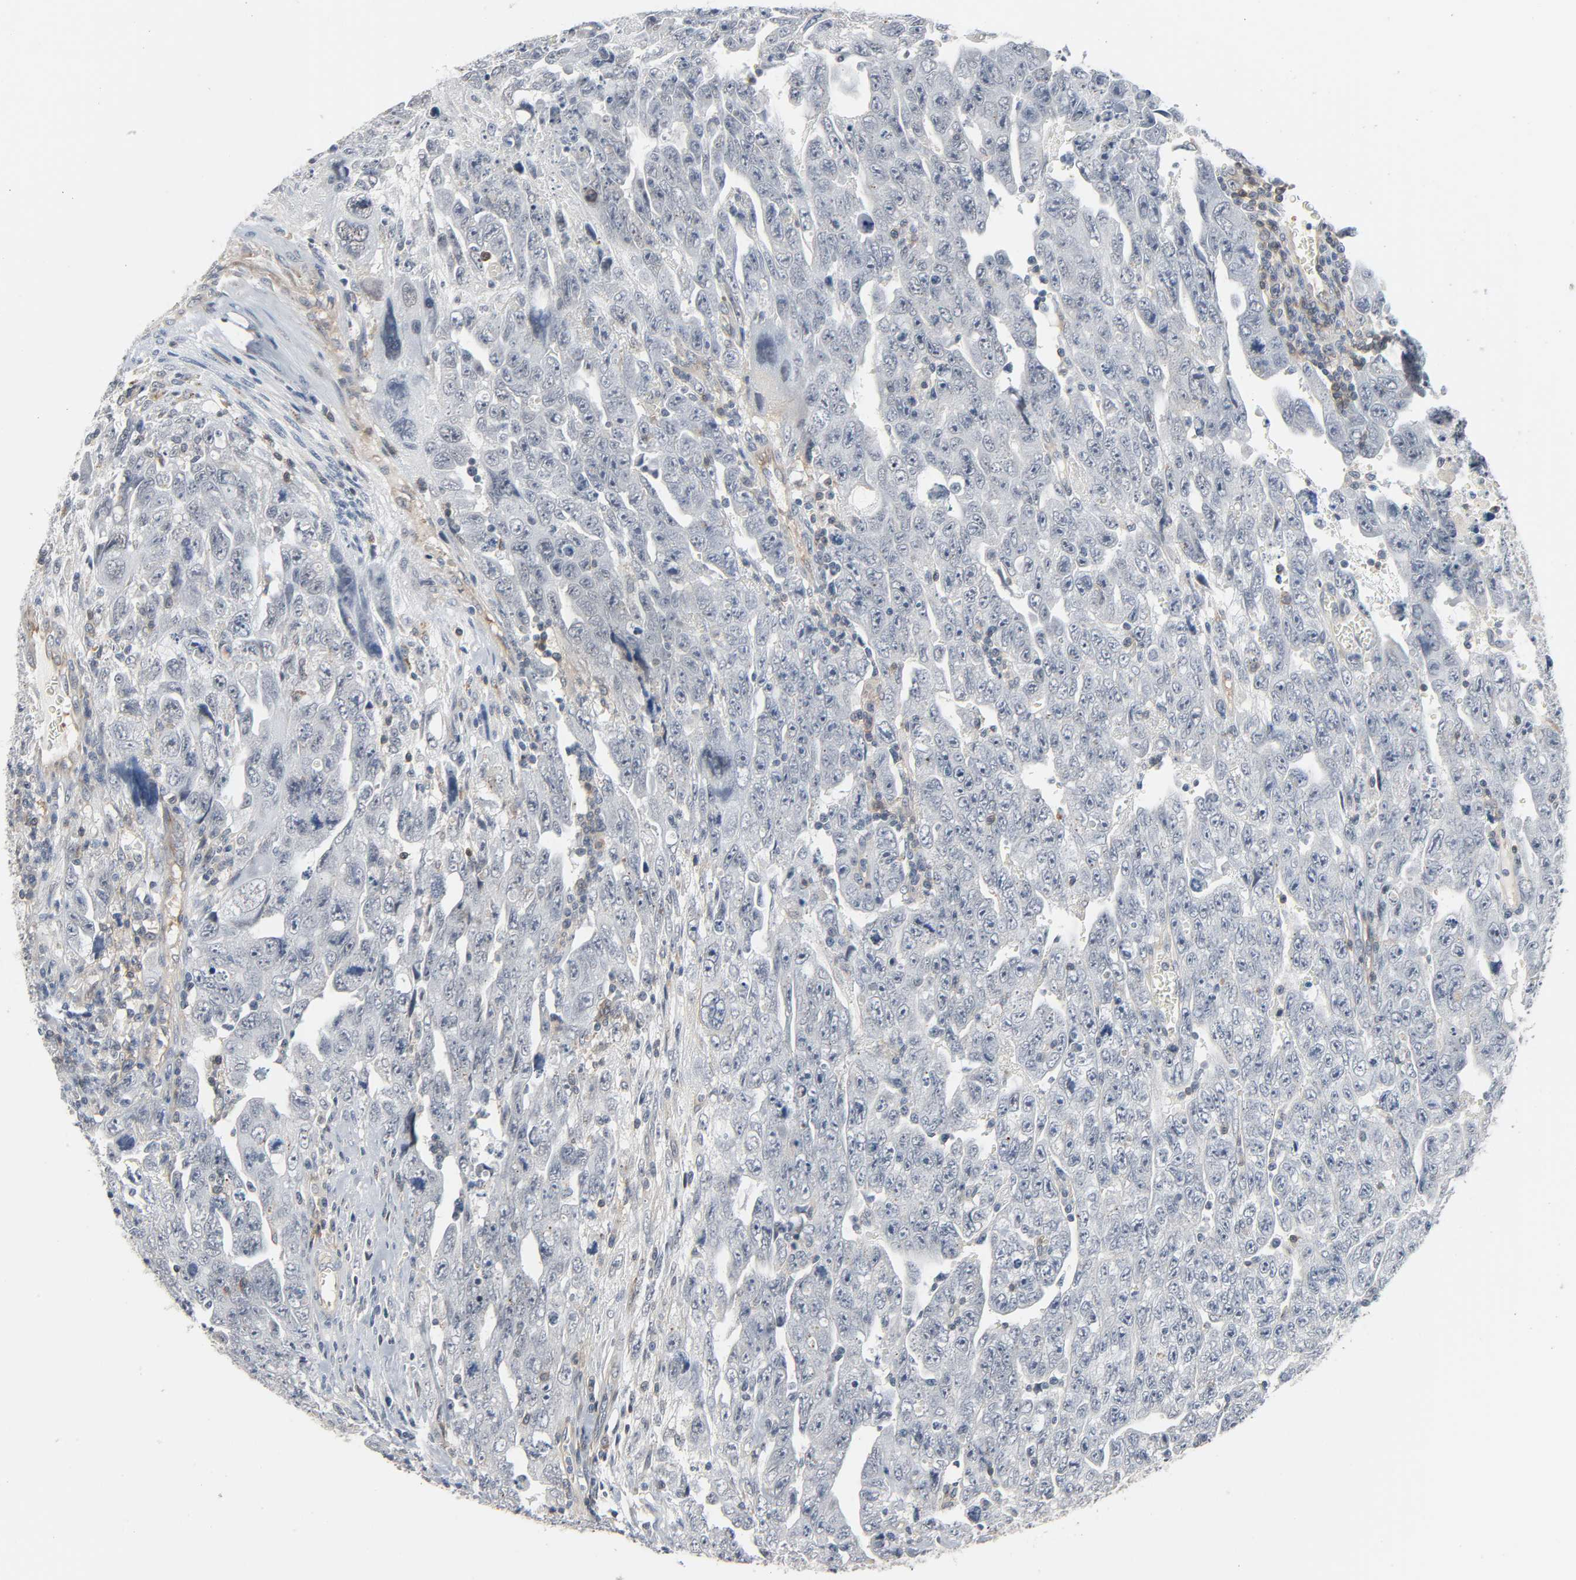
{"staining": {"intensity": "negative", "quantity": "none", "location": "none"}, "tissue": "testis cancer", "cell_type": "Tumor cells", "image_type": "cancer", "snomed": [{"axis": "morphology", "description": "Carcinoma, Embryonal, NOS"}, {"axis": "topography", "description": "Testis"}], "caption": "A high-resolution photomicrograph shows IHC staining of testis embryonal carcinoma, which reveals no significant positivity in tumor cells.", "gene": "CD4", "patient": {"sex": "male", "age": 28}}